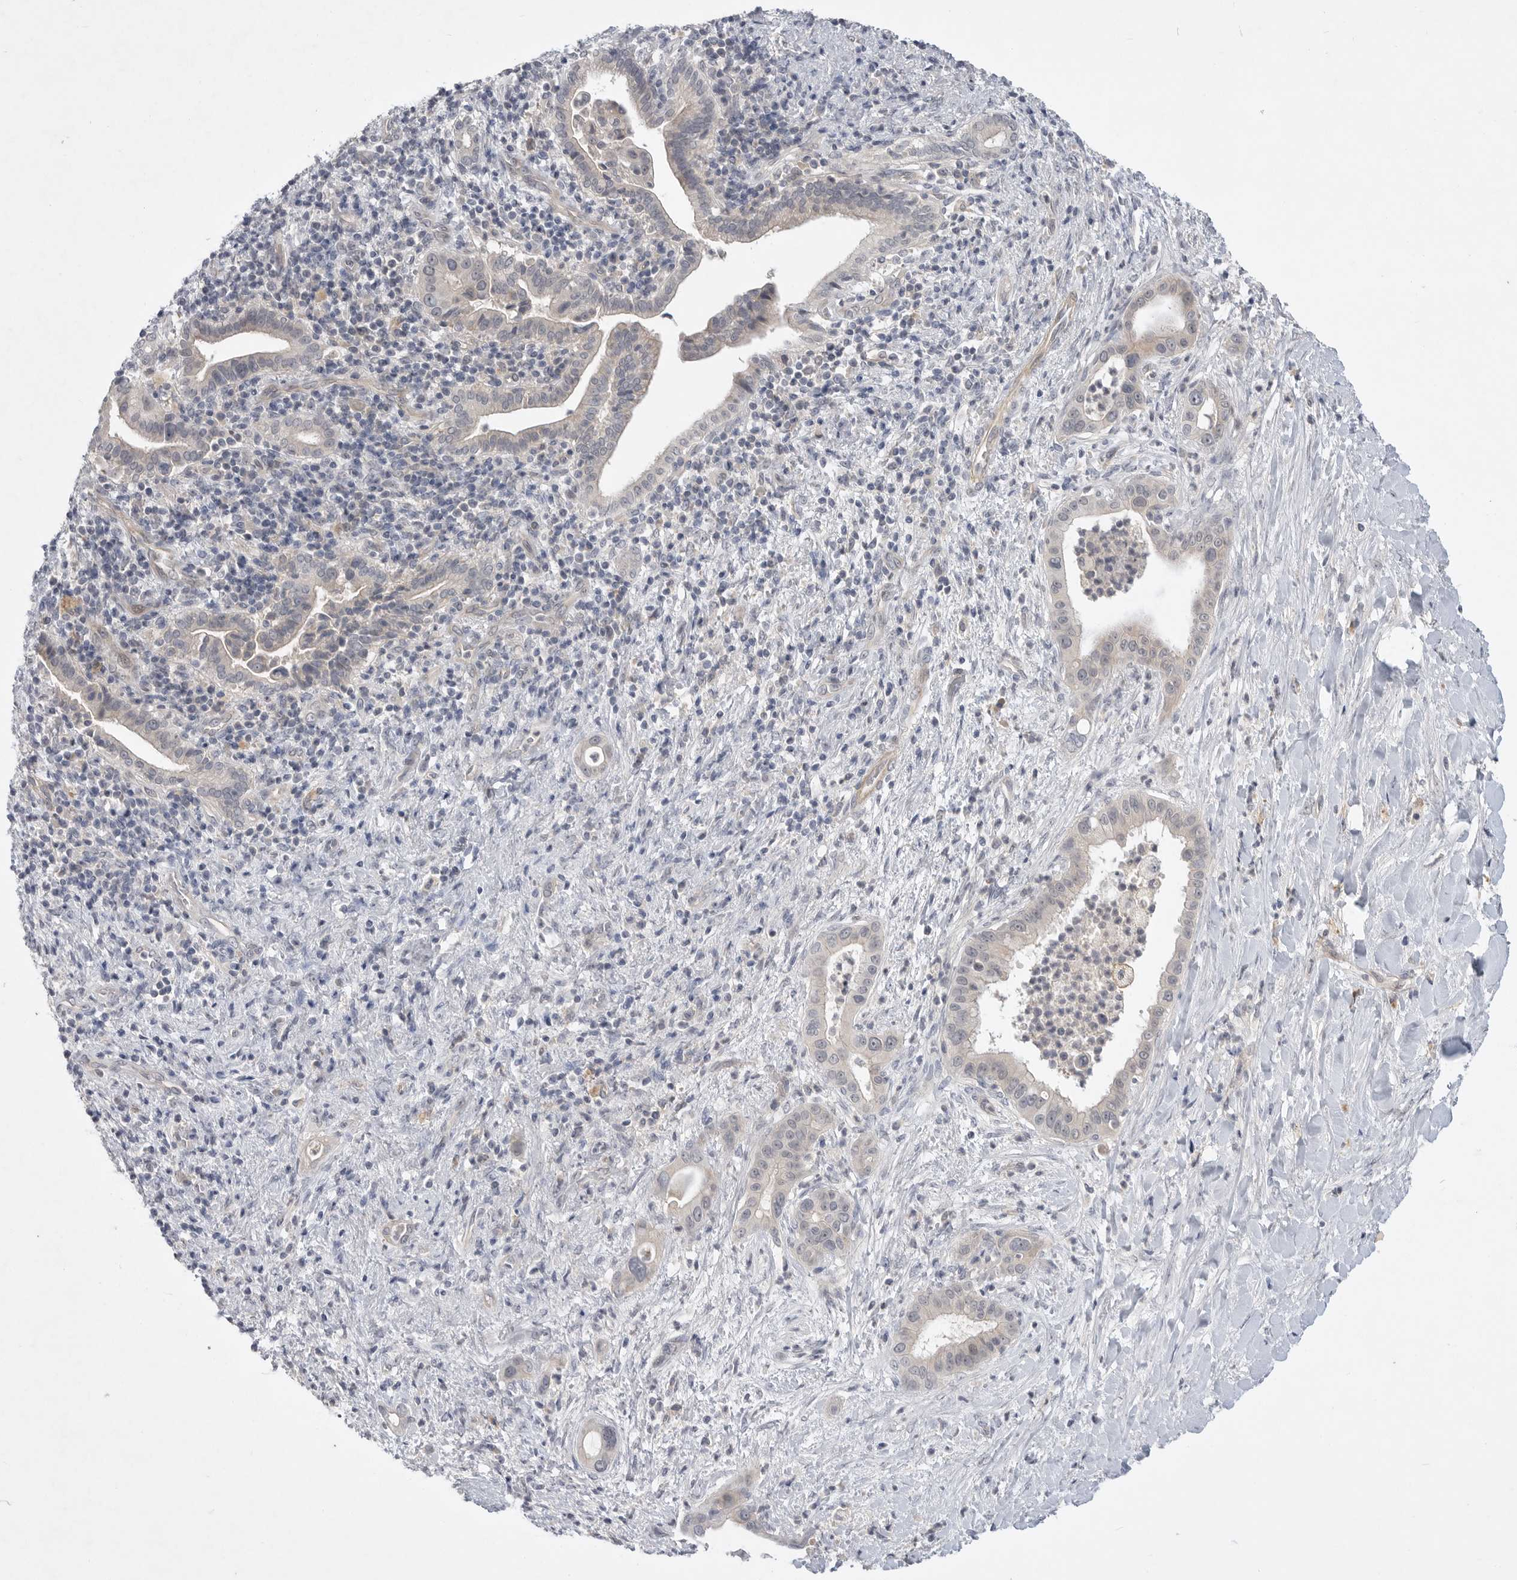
{"staining": {"intensity": "negative", "quantity": "none", "location": "none"}, "tissue": "liver cancer", "cell_type": "Tumor cells", "image_type": "cancer", "snomed": [{"axis": "morphology", "description": "Cholangiocarcinoma"}, {"axis": "topography", "description": "Liver"}], "caption": "The histopathology image reveals no significant positivity in tumor cells of liver cancer (cholangiocarcinoma).", "gene": "ITGAD", "patient": {"sex": "female", "age": 54}}